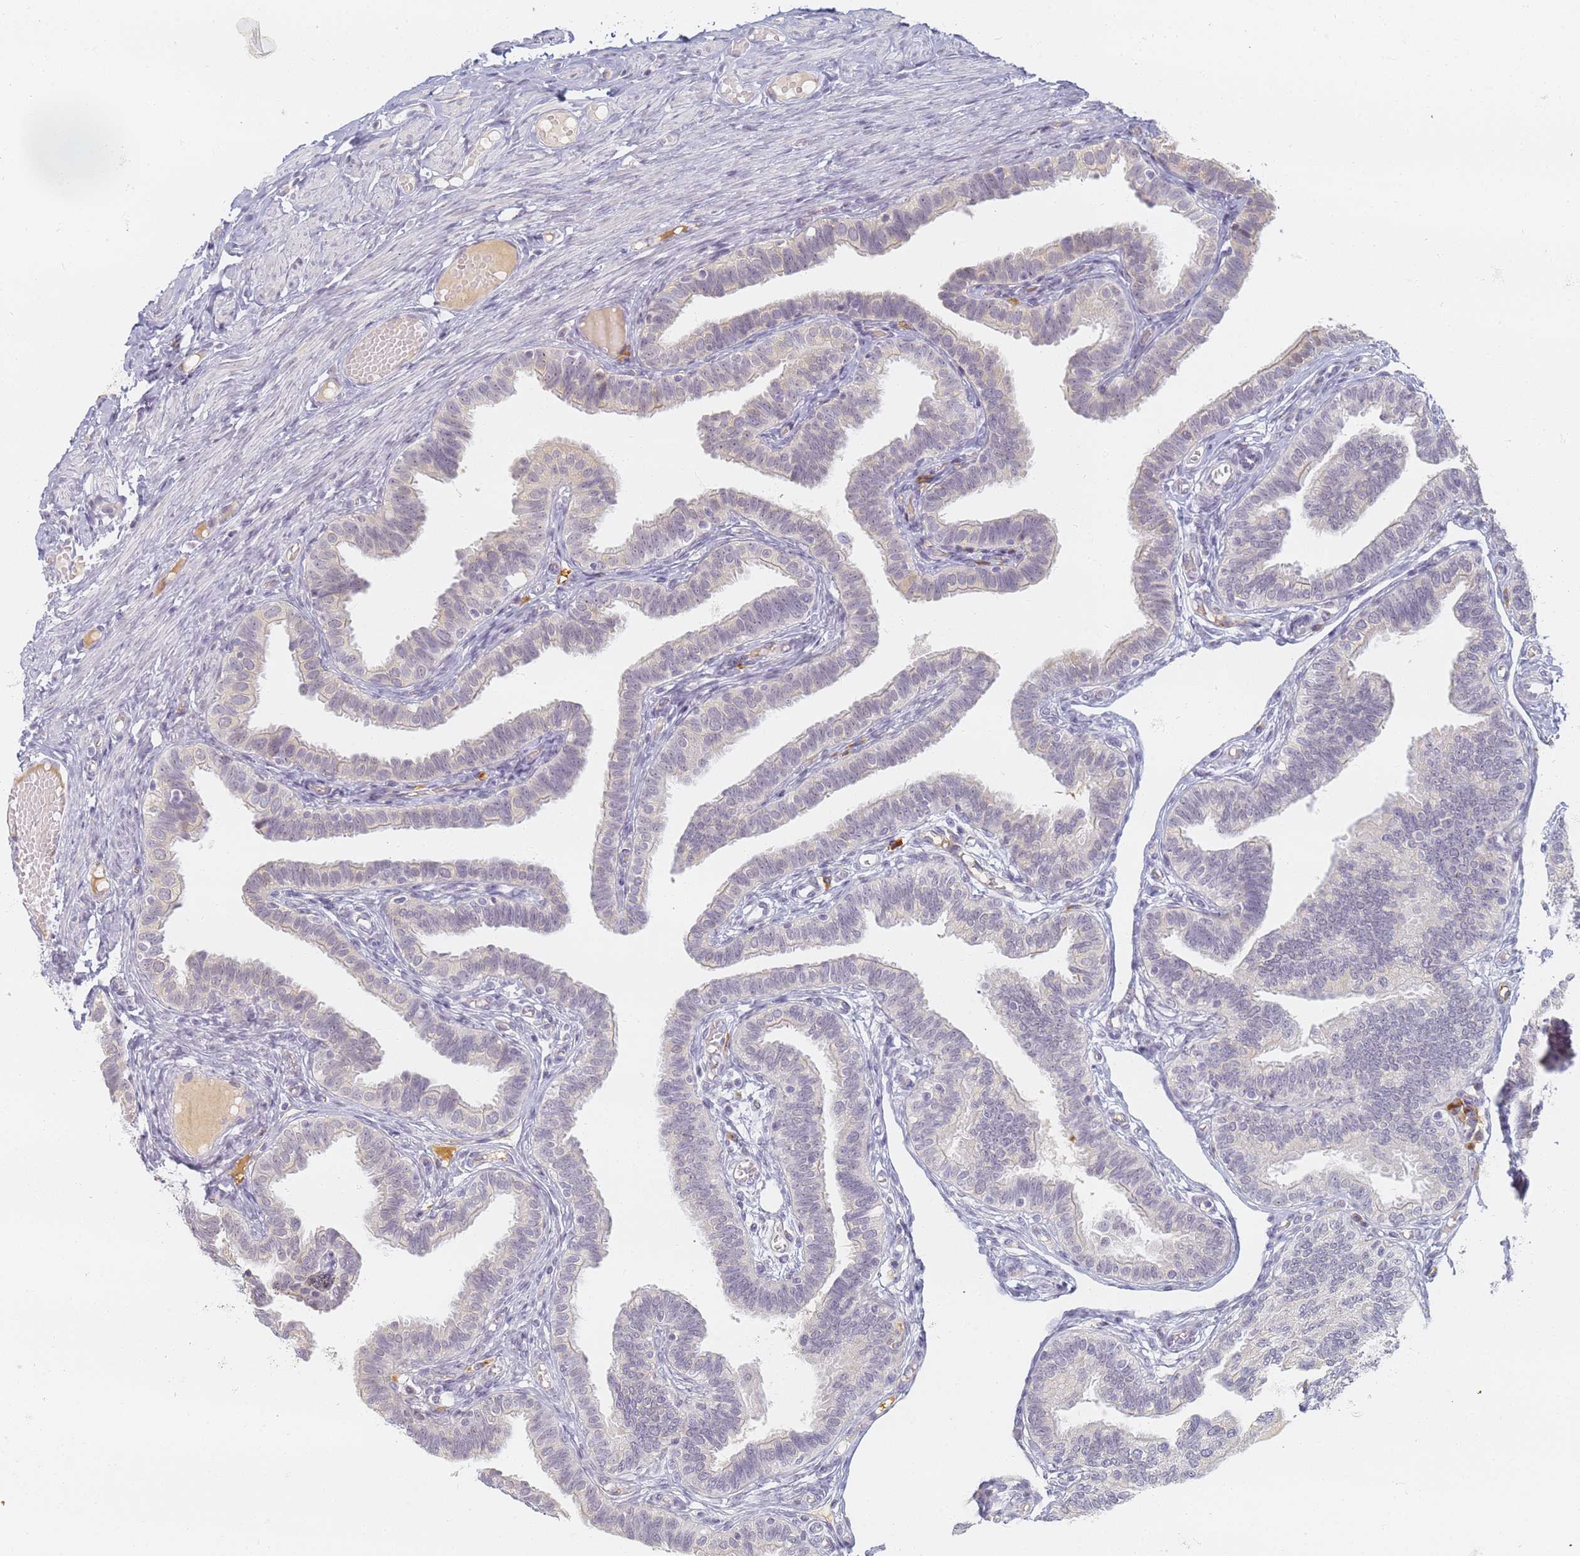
{"staining": {"intensity": "weak", "quantity": "<25%", "location": "nuclear"}, "tissue": "fallopian tube", "cell_type": "Glandular cells", "image_type": "normal", "snomed": [{"axis": "morphology", "description": "Normal tissue, NOS"}, {"axis": "topography", "description": "Fallopian tube"}], "caption": "Glandular cells are negative for brown protein staining in unremarkable fallopian tube. Brightfield microscopy of IHC stained with DAB (brown) and hematoxylin (blue), captured at high magnification.", "gene": "SLC38A9", "patient": {"sex": "female", "age": 39}}